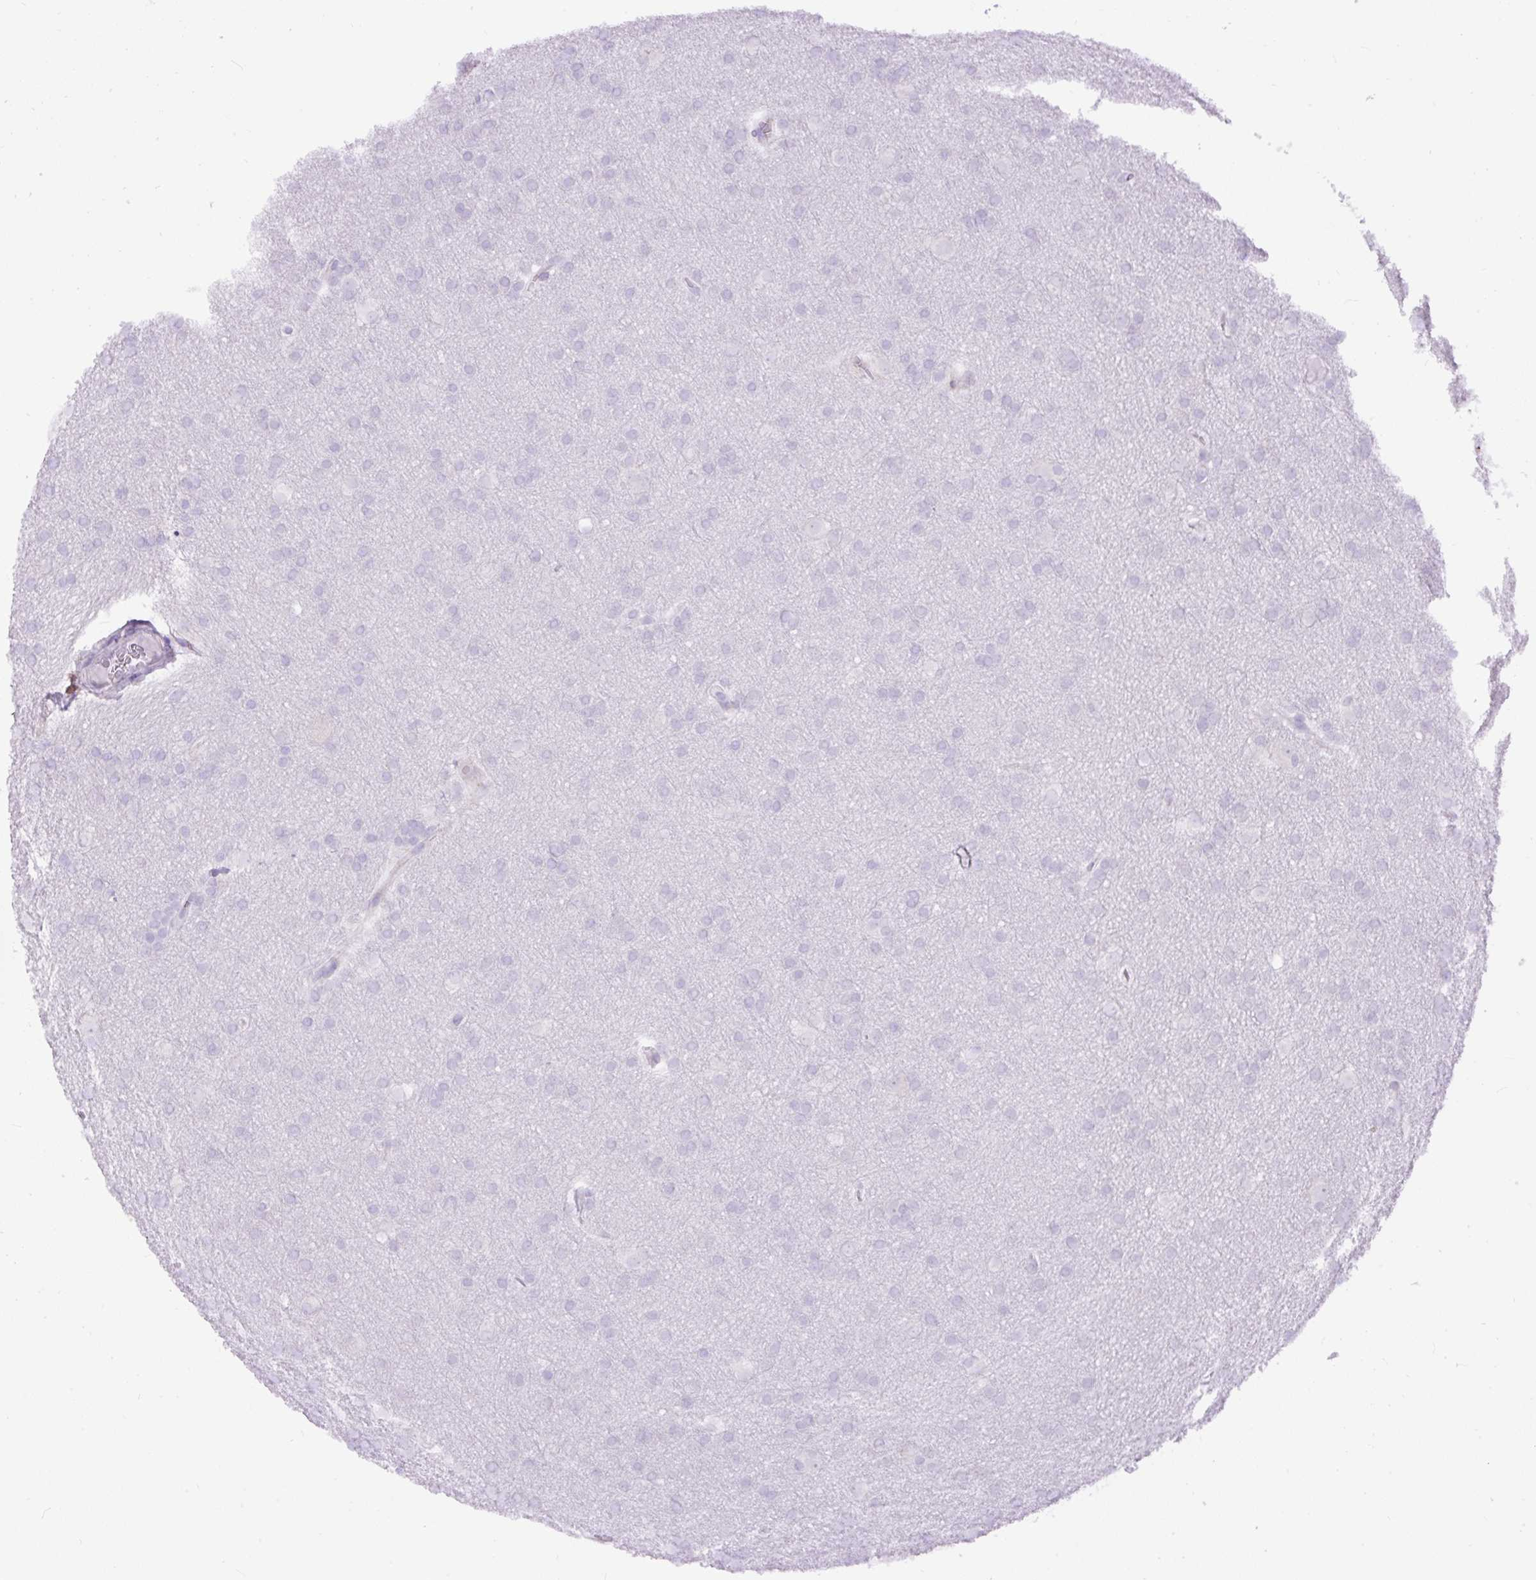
{"staining": {"intensity": "negative", "quantity": "none", "location": "none"}, "tissue": "glioma", "cell_type": "Tumor cells", "image_type": "cancer", "snomed": [{"axis": "morphology", "description": "Glioma, malignant, Low grade"}, {"axis": "topography", "description": "Brain"}], "caption": "This is an IHC photomicrograph of human glioma. There is no expression in tumor cells.", "gene": "DDOST", "patient": {"sex": "female", "age": 32}}